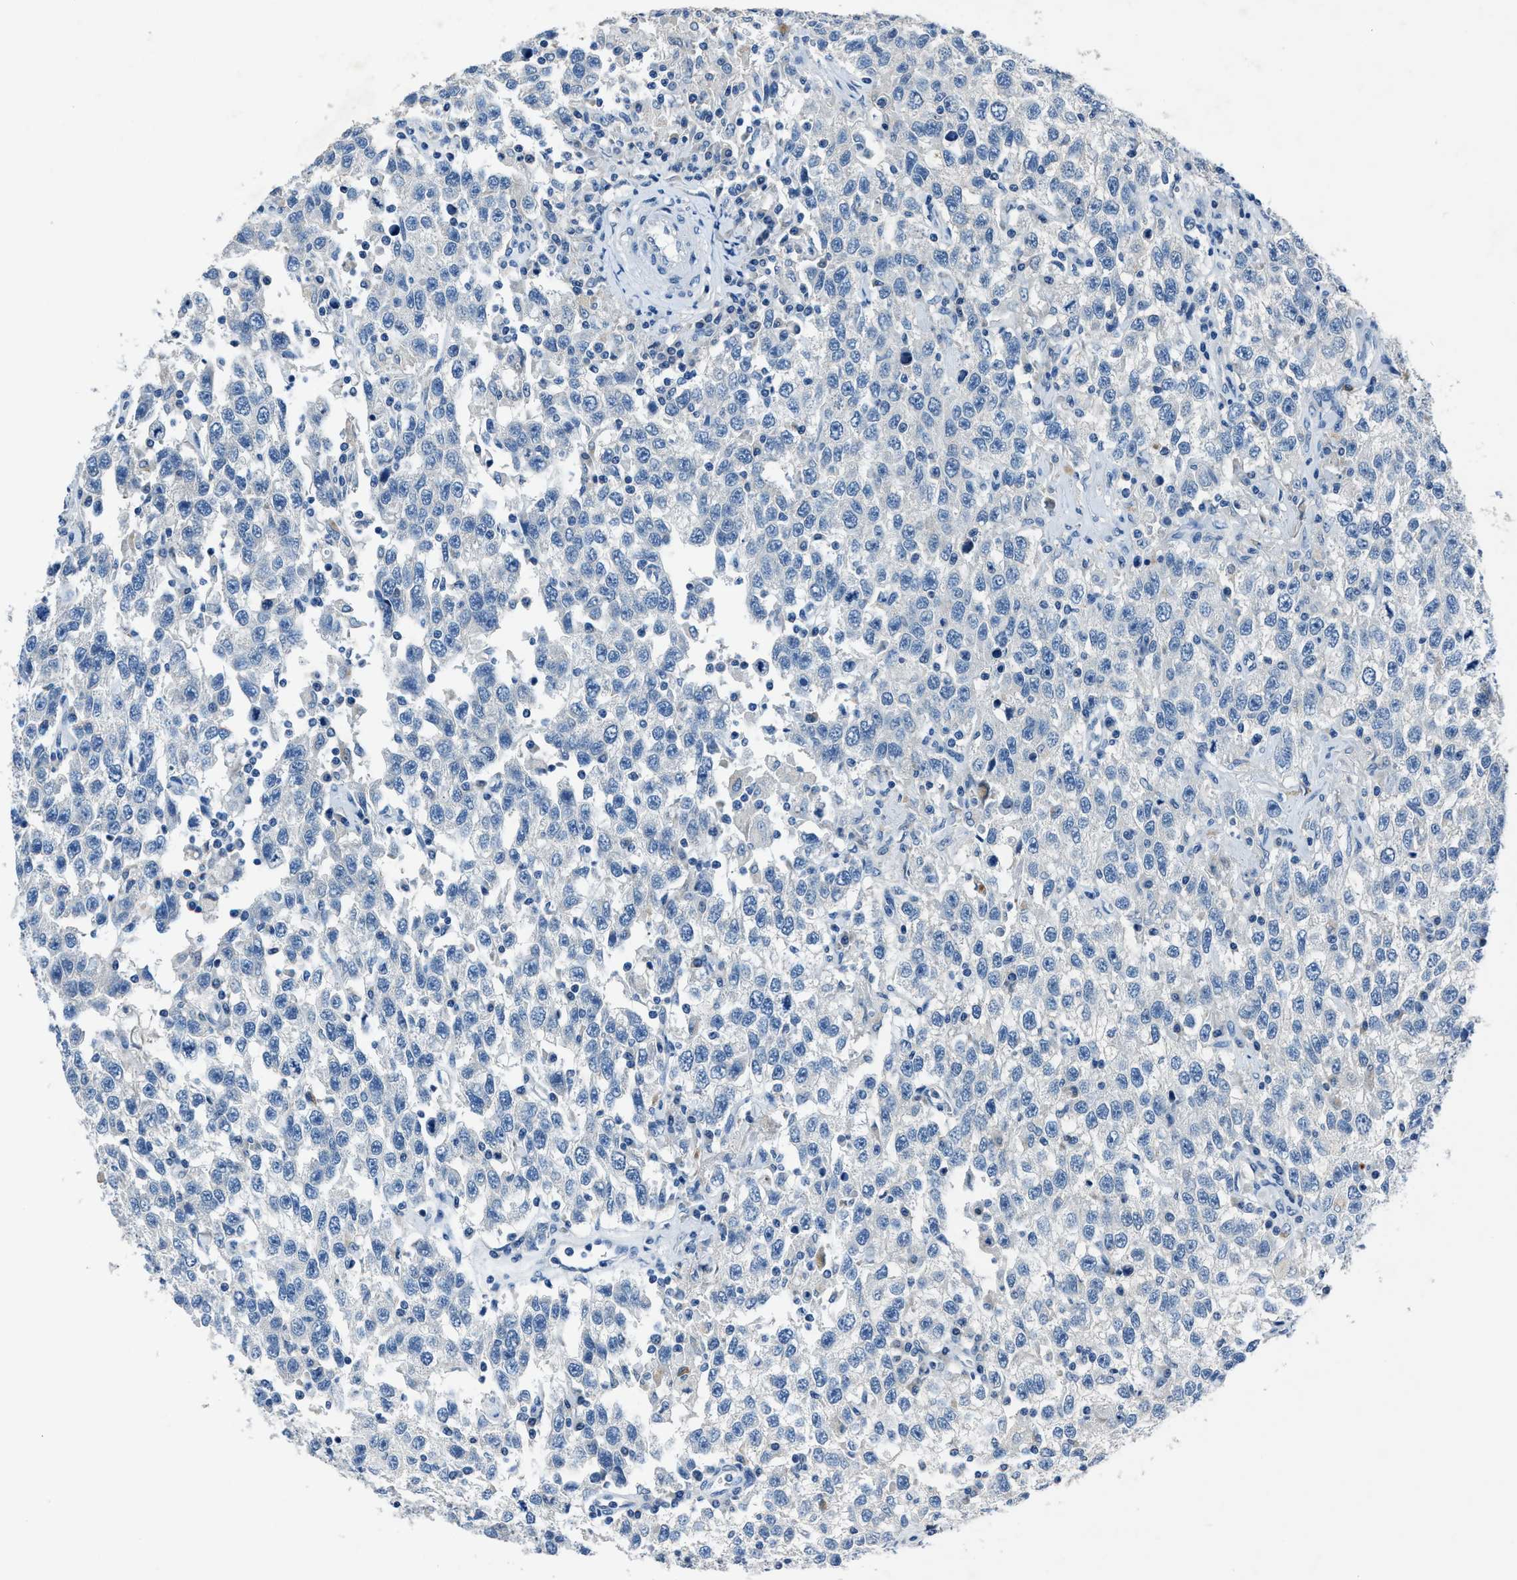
{"staining": {"intensity": "negative", "quantity": "none", "location": "none"}, "tissue": "testis cancer", "cell_type": "Tumor cells", "image_type": "cancer", "snomed": [{"axis": "morphology", "description": "Seminoma, NOS"}, {"axis": "topography", "description": "Testis"}], "caption": "The immunohistochemistry histopathology image has no significant expression in tumor cells of testis cancer tissue.", "gene": "ADAM2", "patient": {"sex": "male", "age": 41}}